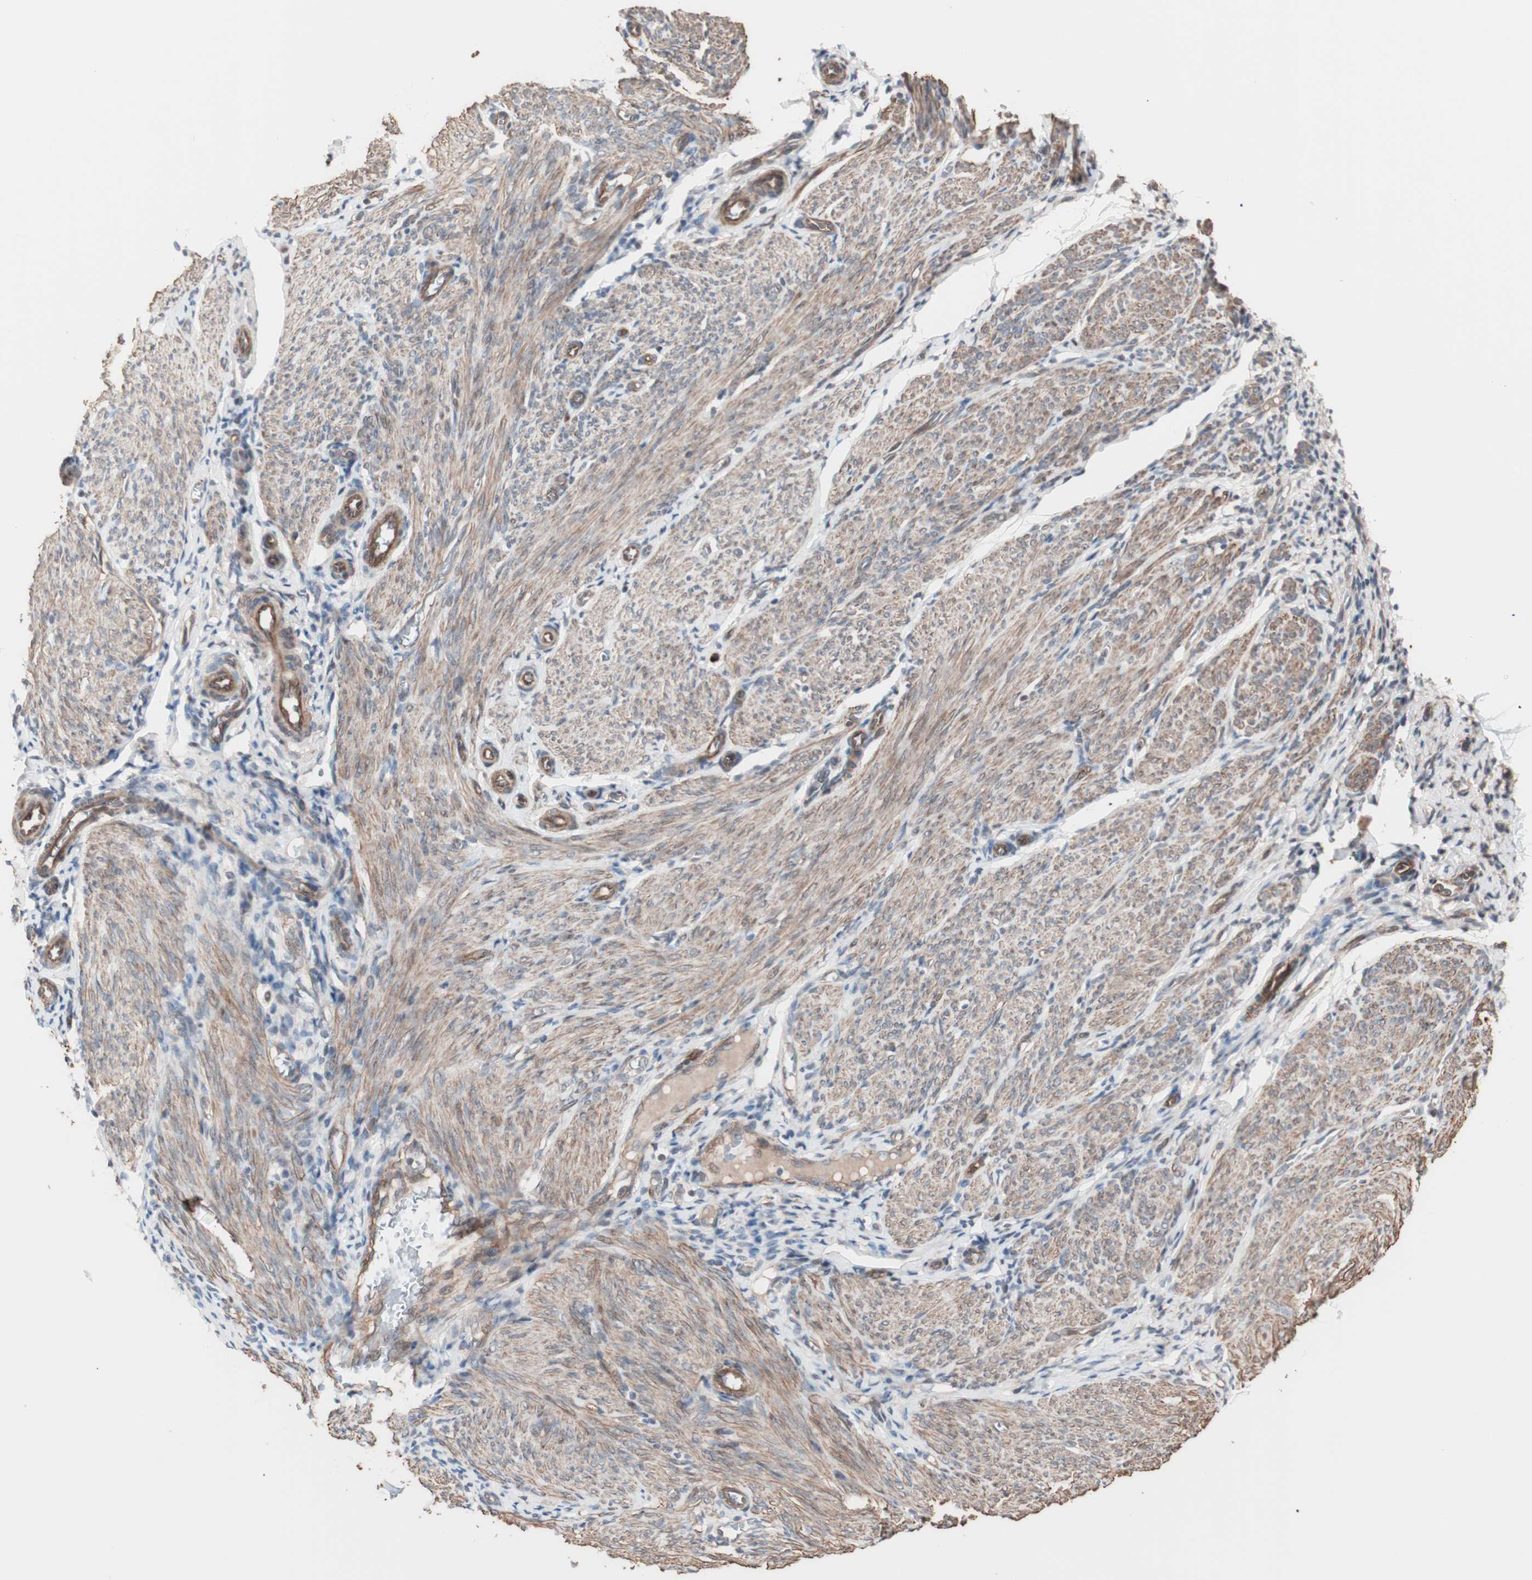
{"staining": {"intensity": "weak", "quantity": "25%-75%", "location": "cytoplasmic/membranous"}, "tissue": "endometrium", "cell_type": "Cells in endometrial stroma", "image_type": "normal", "snomed": [{"axis": "morphology", "description": "Normal tissue, NOS"}, {"axis": "topography", "description": "Endometrium"}], "caption": "Cells in endometrial stroma show low levels of weak cytoplasmic/membranous staining in about 25%-75% of cells in benign endometrium.", "gene": "ALG5", "patient": {"sex": "female", "age": 61}}